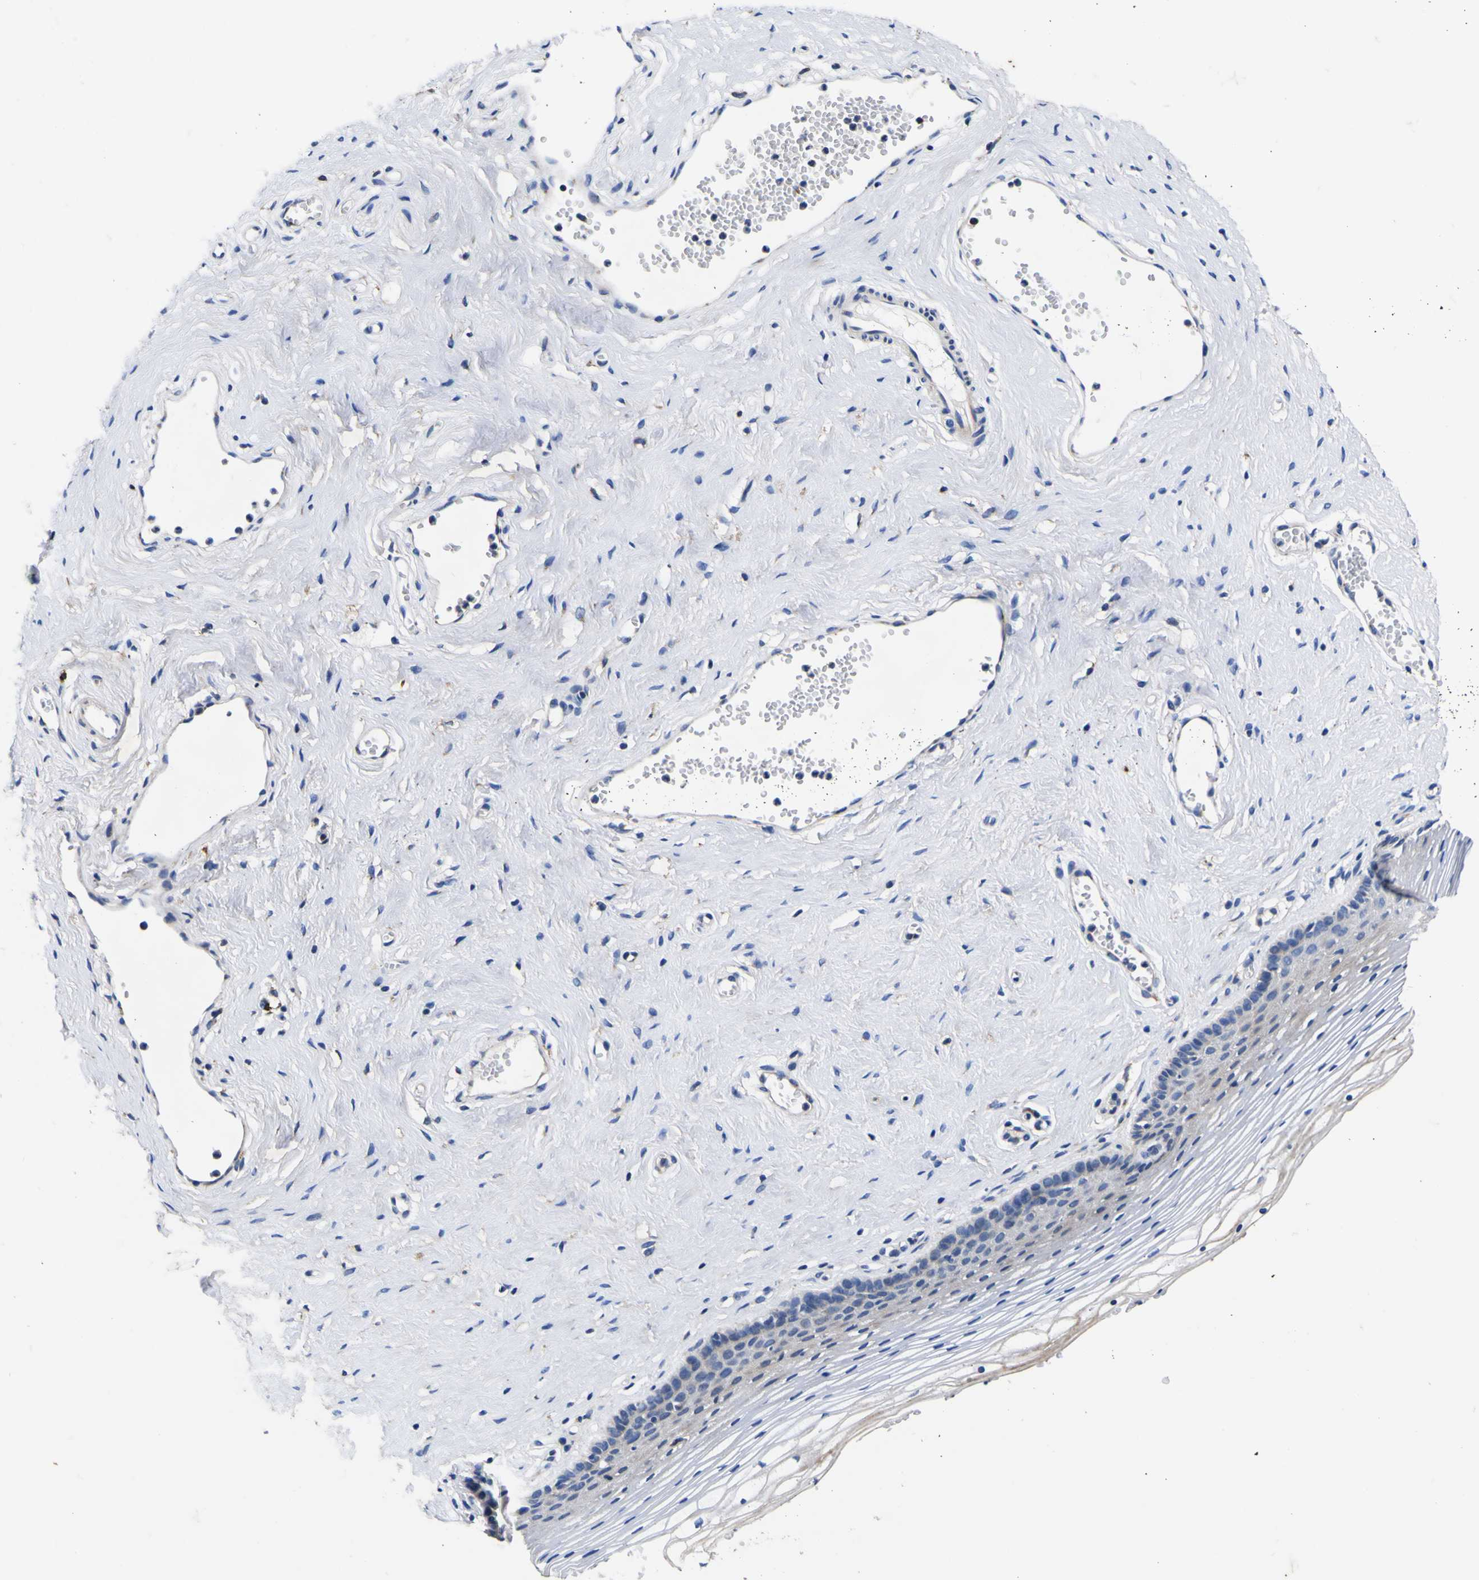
{"staining": {"intensity": "negative", "quantity": "none", "location": "none"}, "tissue": "vagina", "cell_type": "Squamous epithelial cells", "image_type": "normal", "snomed": [{"axis": "morphology", "description": "Normal tissue, NOS"}, {"axis": "topography", "description": "Bronchus"}, {"axis": "topography", "description": "Vagina"}], "caption": "Immunohistochemistry micrograph of normal vagina: vagina stained with DAB (3,3'-diaminobenzidine) displays no significant protein staining in squamous epithelial cells.", "gene": "COA1", "patient": {"sex": "female", "age": 53}}